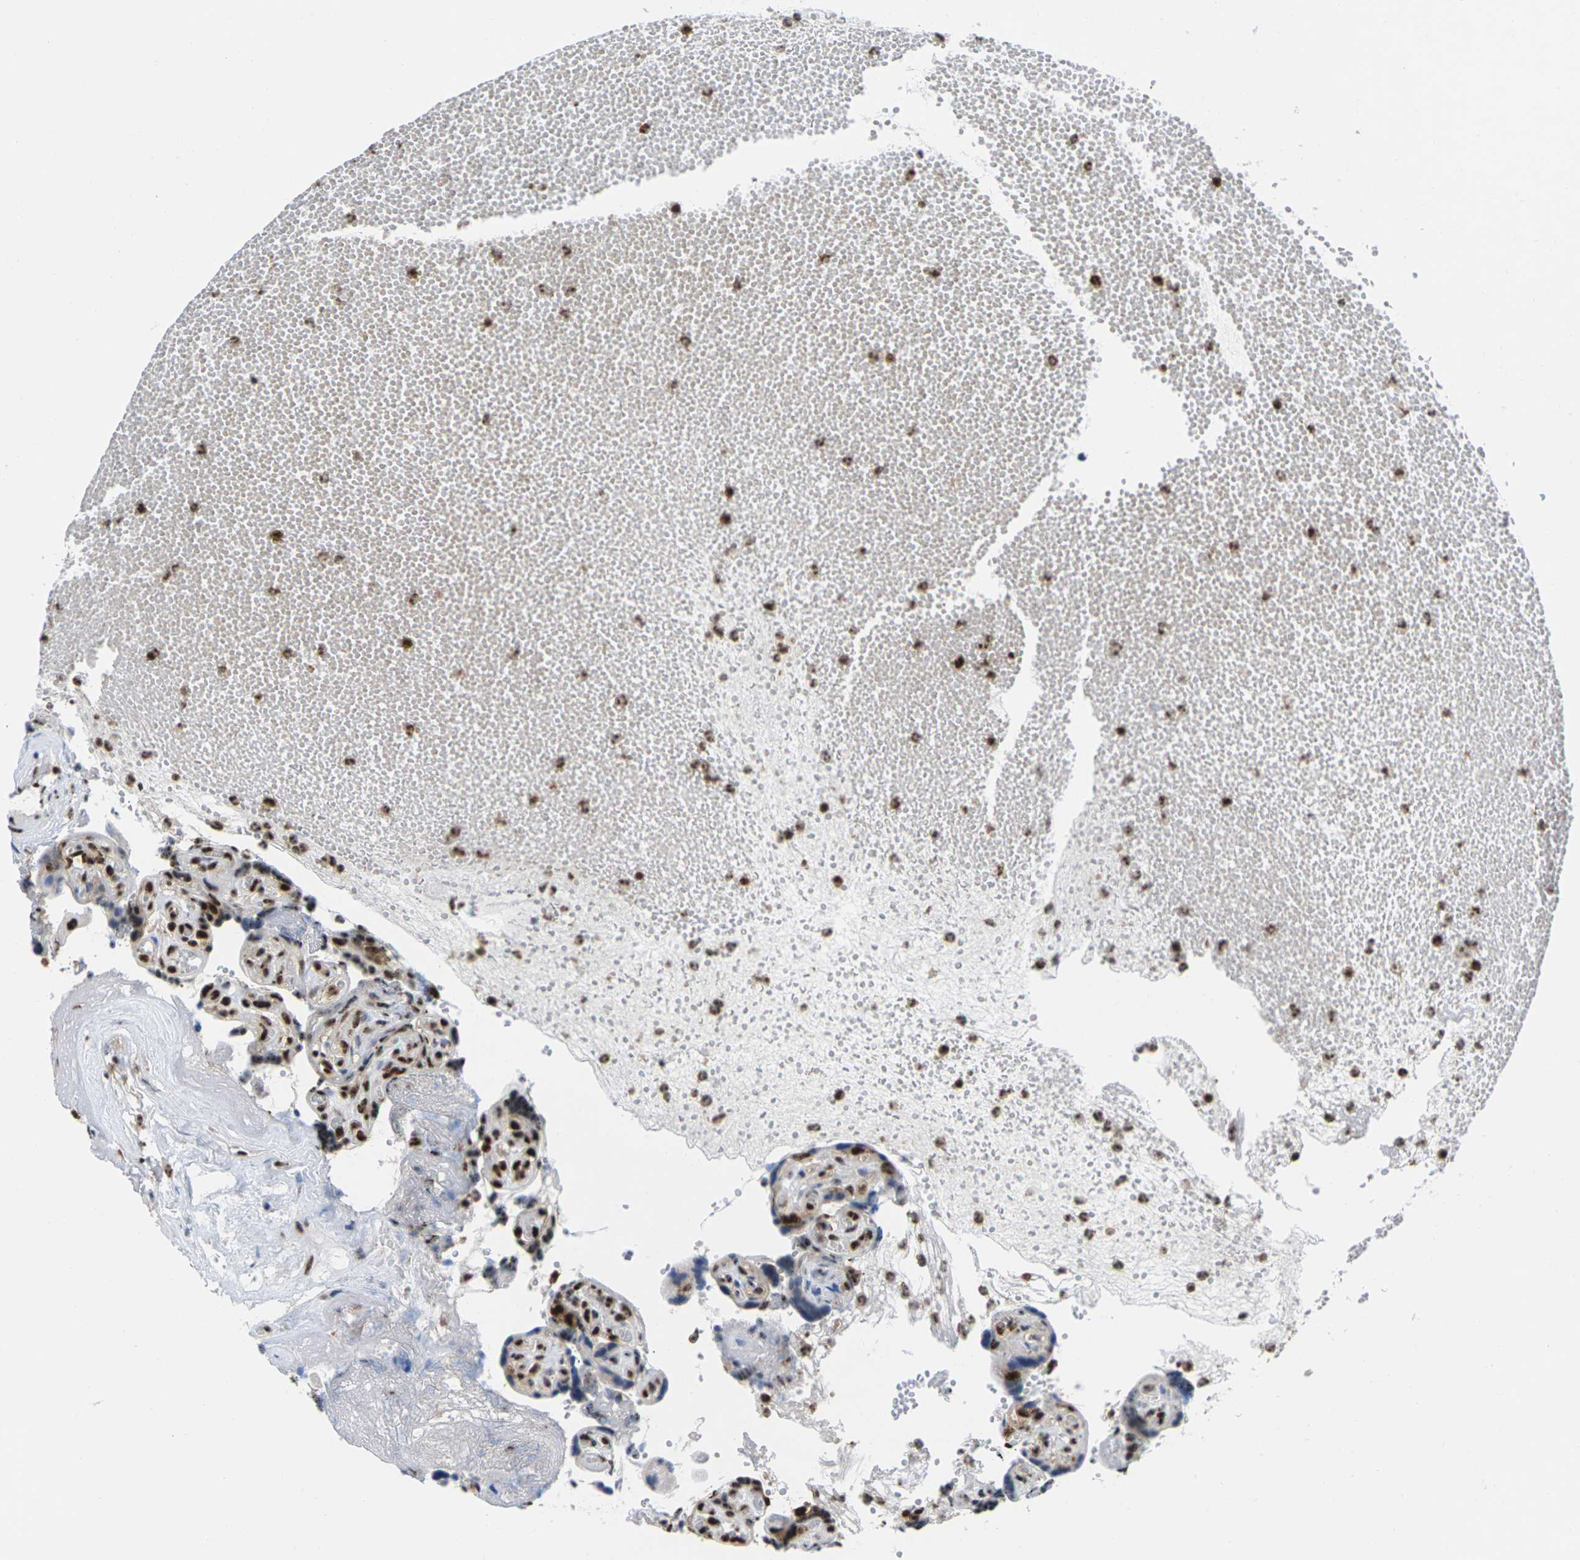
{"staining": {"intensity": "strong", "quantity": ">75%", "location": "nuclear"}, "tissue": "placenta", "cell_type": "Trophoblastic cells", "image_type": "normal", "snomed": [{"axis": "morphology", "description": "Normal tissue, NOS"}, {"axis": "topography", "description": "Placenta"}], "caption": "High-magnification brightfield microscopy of unremarkable placenta stained with DAB (brown) and counterstained with hematoxylin (blue). trophoblastic cells exhibit strong nuclear positivity is identified in approximately>75% of cells. Using DAB (3,3'-diaminobenzidine) (brown) and hematoxylin (blue) stains, captured at high magnification using brightfield microscopy.", "gene": "MAGOH", "patient": {"sex": "female", "age": 30}}